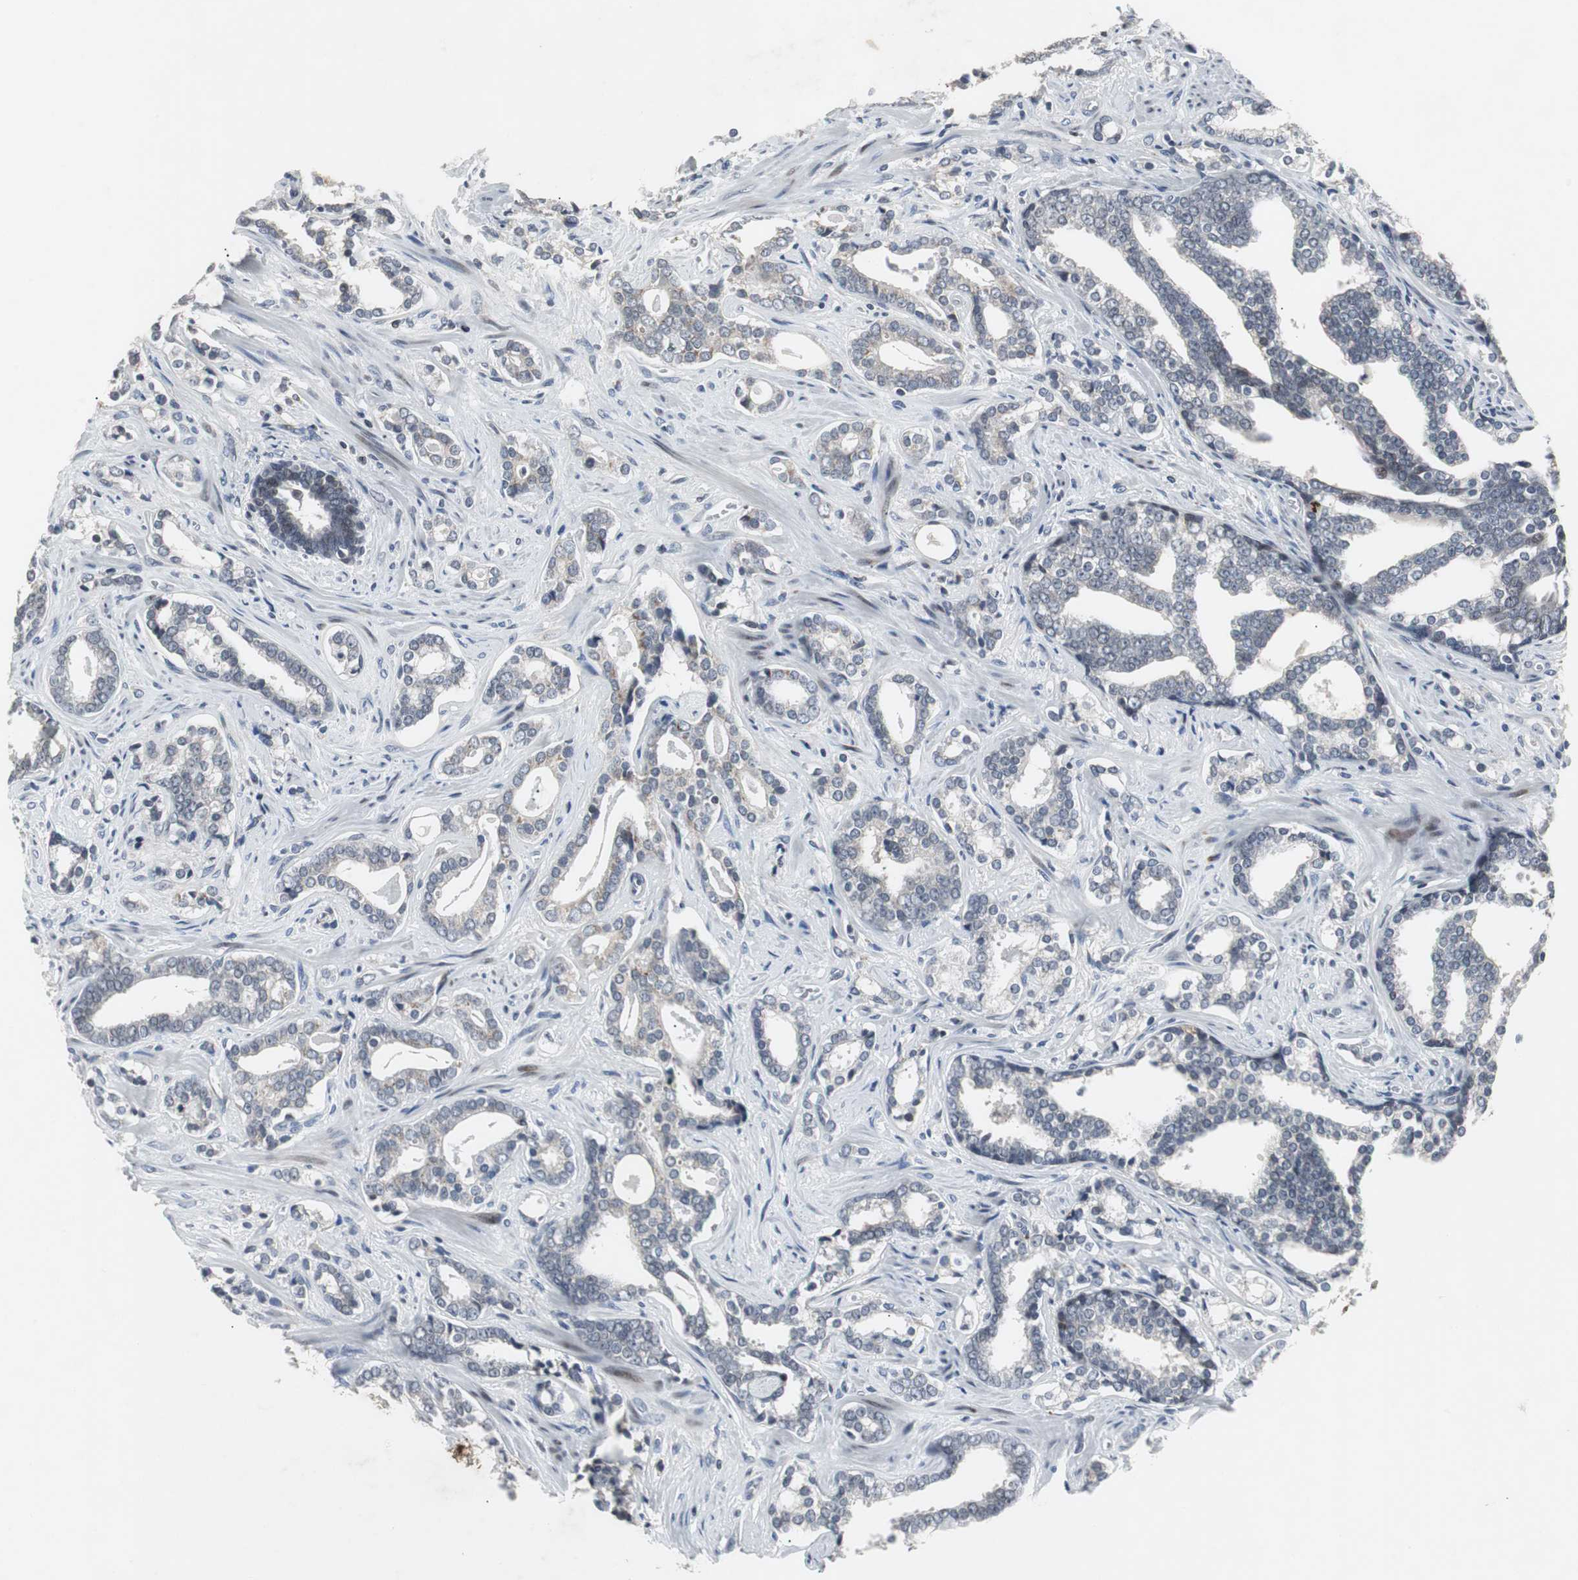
{"staining": {"intensity": "moderate", "quantity": "<25%", "location": "cytoplasmic/membranous"}, "tissue": "prostate cancer", "cell_type": "Tumor cells", "image_type": "cancer", "snomed": [{"axis": "morphology", "description": "Adenocarcinoma, High grade"}, {"axis": "topography", "description": "Prostate"}], "caption": "High-power microscopy captured an IHC histopathology image of prostate cancer, revealing moderate cytoplasmic/membranous positivity in about <25% of tumor cells.", "gene": "ZNF396", "patient": {"sex": "male", "age": 67}}